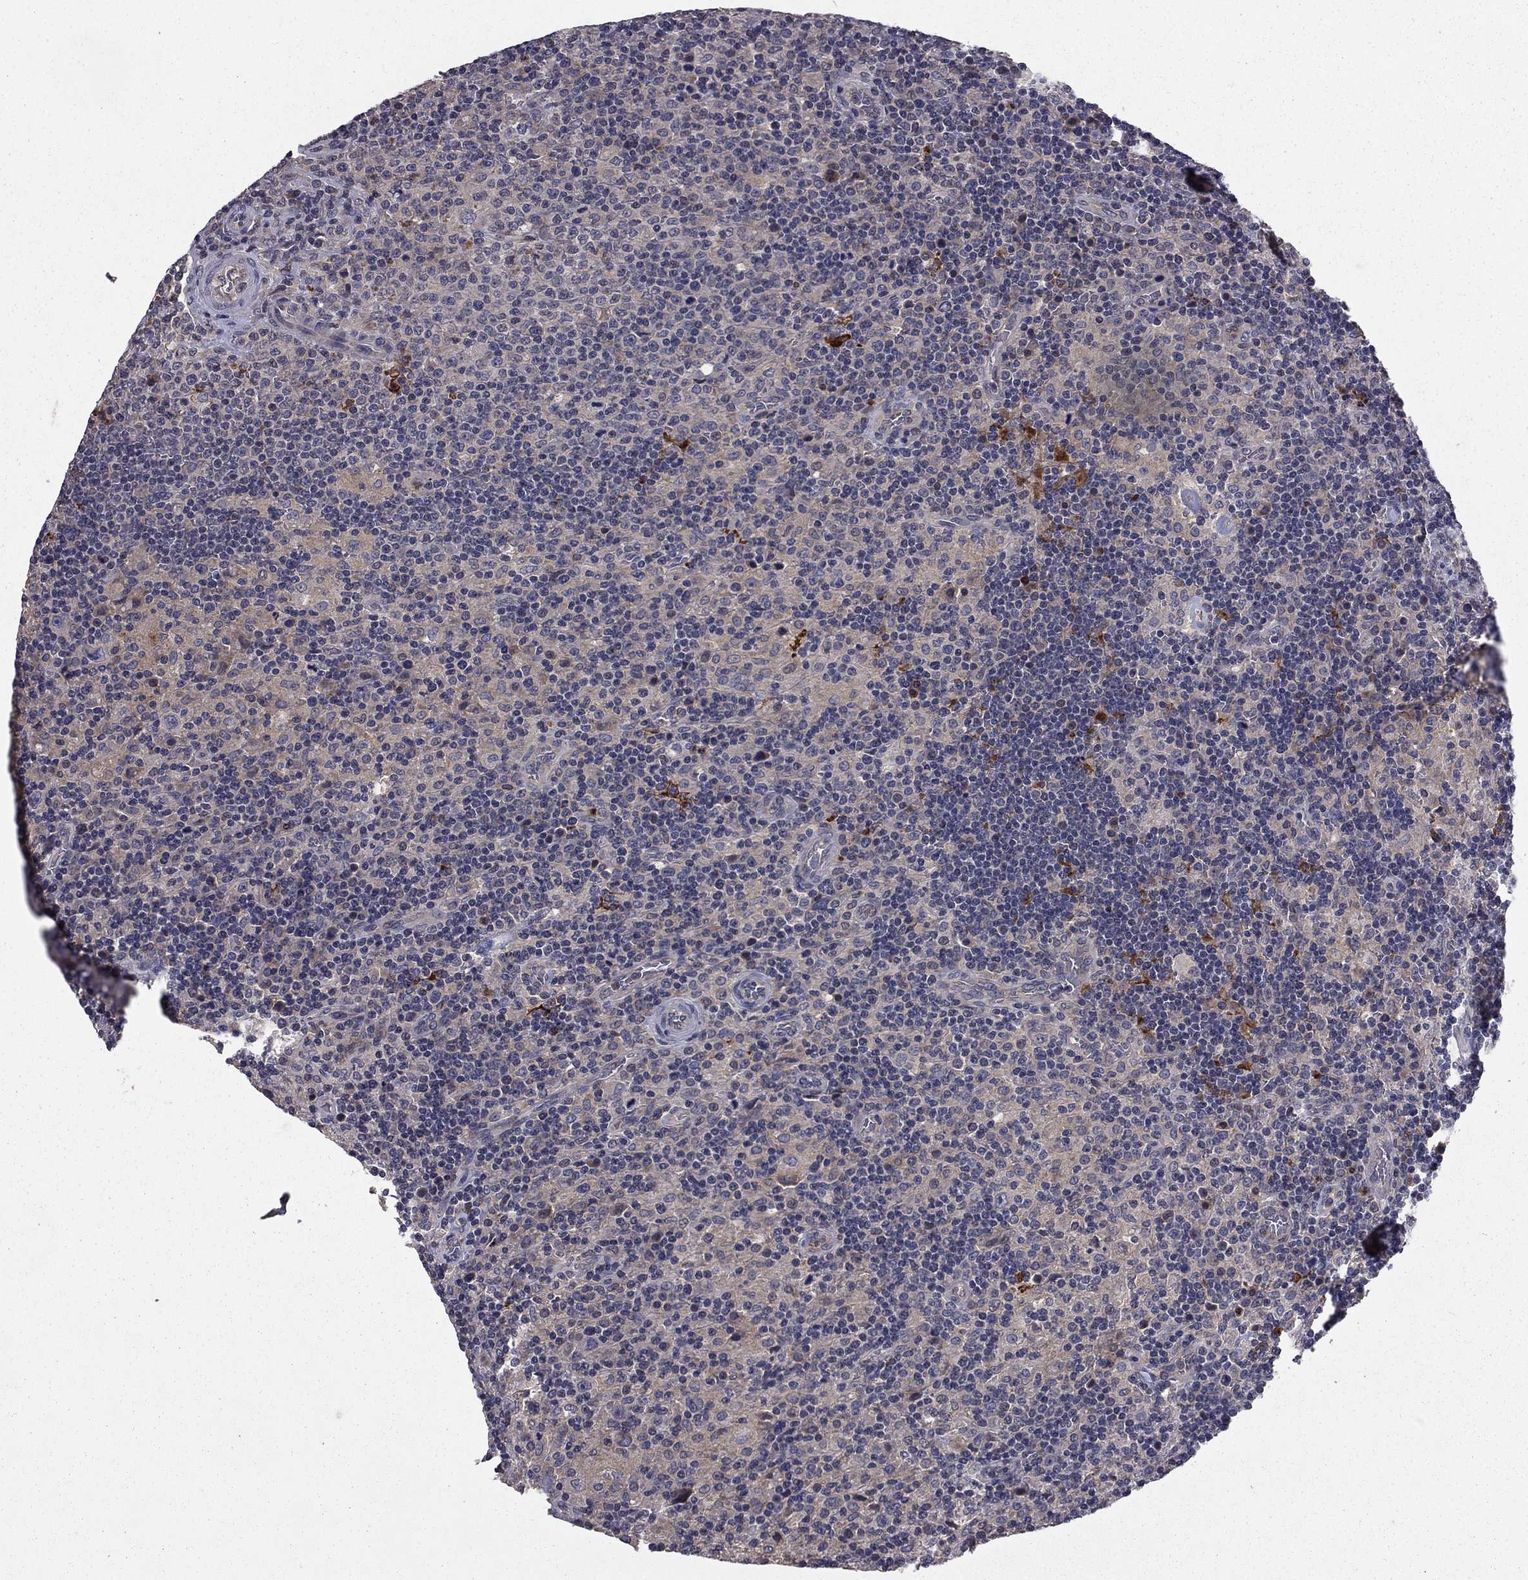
{"staining": {"intensity": "negative", "quantity": "none", "location": "none"}, "tissue": "lymphoma", "cell_type": "Tumor cells", "image_type": "cancer", "snomed": [{"axis": "morphology", "description": "Hodgkin's disease, NOS"}, {"axis": "topography", "description": "Lymph node"}], "caption": "IHC histopathology image of Hodgkin's disease stained for a protein (brown), which displays no positivity in tumor cells. (DAB (3,3'-diaminobenzidine) immunohistochemistry (IHC) visualized using brightfield microscopy, high magnification).", "gene": "PROS1", "patient": {"sex": "male", "age": 70}}